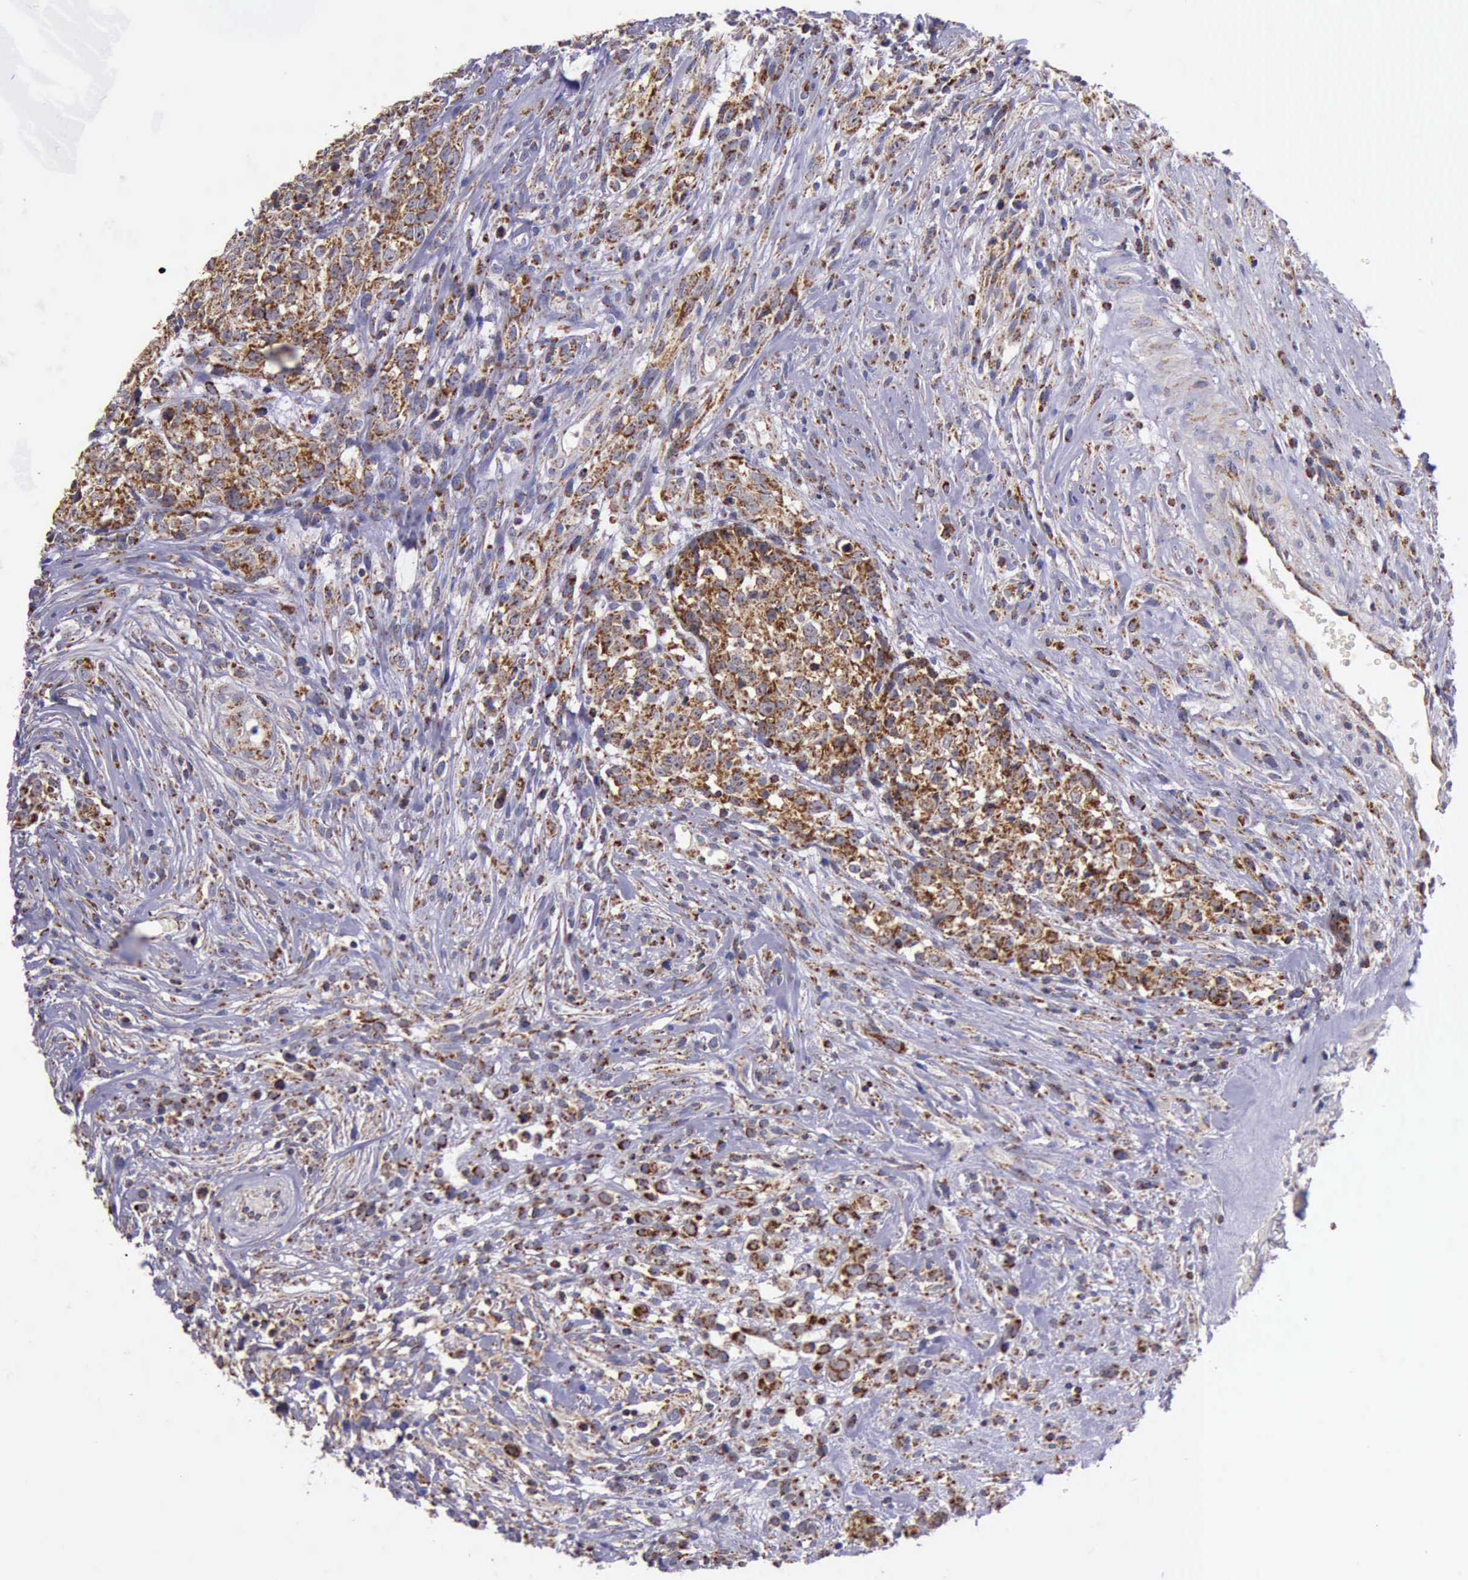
{"staining": {"intensity": "weak", "quantity": "25%-75%", "location": "cytoplasmic/membranous"}, "tissue": "glioma", "cell_type": "Tumor cells", "image_type": "cancer", "snomed": [{"axis": "morphology", "description": "Glioma, malignant, High grade"}, {"axis": "topography", "description": "Brain"}], "caption": "Protein analysis of malignant glioma (high-grade) tissue displays weak cytoplasmic/membranous expression in approximately 25%-75% of tumor cells.", "gene": "TXN2", "patient": {"sex": "male", "age": 66}}